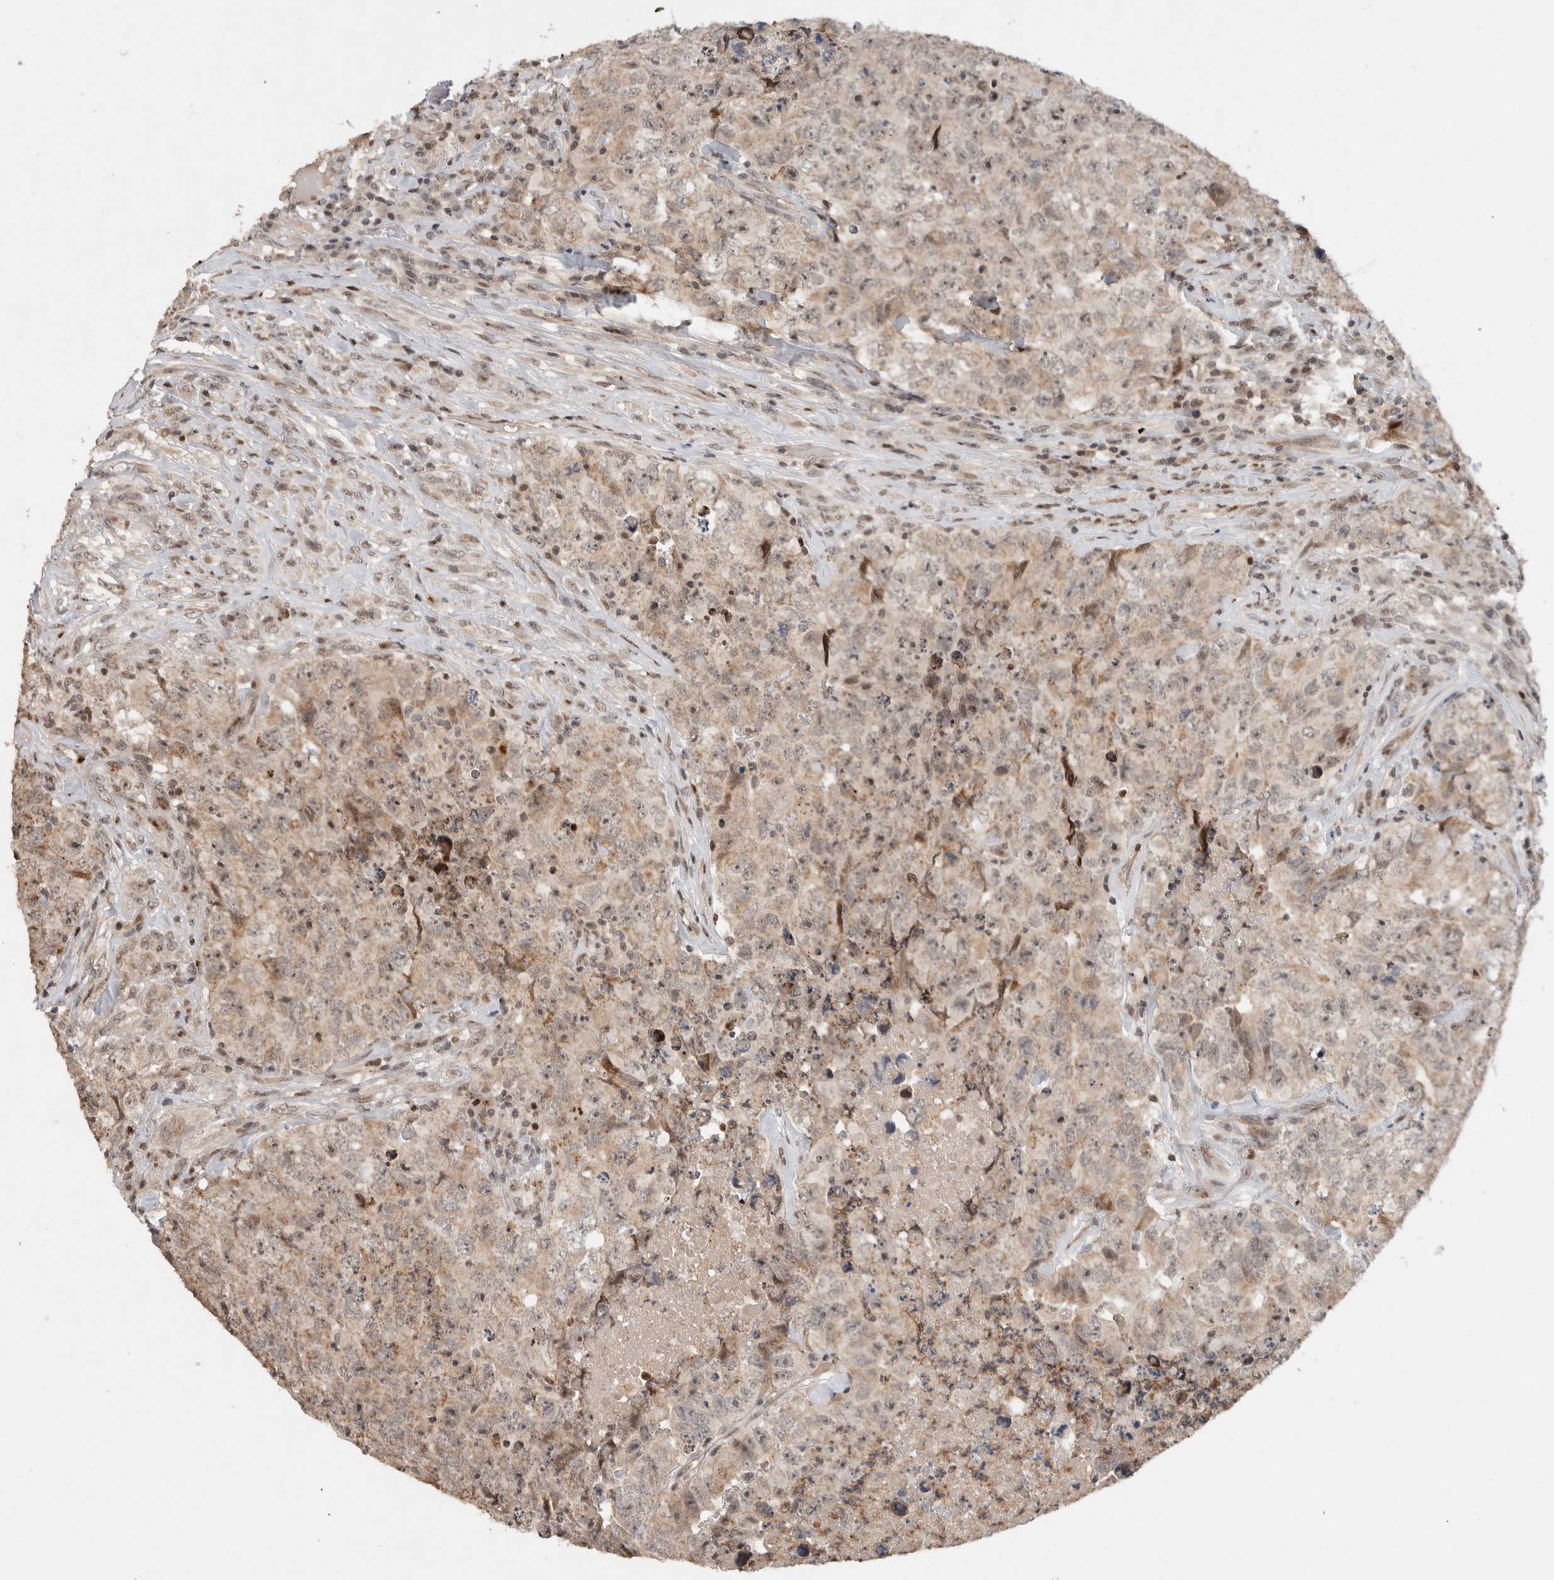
{"staining": {"intensity": "weak", "quantity": "<25%", "location": "nuclear"}, "tissue": "testis cancer", "cell_type": "Tumor cells", "image_type": "cancer", "snomed": [{"axis": "morphology", "description": "Carcinoma, Embryonal, NOS"}, {"axis": "topography", "description": "Testis"}], "caption": "DAB (3,3'-diaminobenzidine) immunohistochemical staining of human testis embryonal carcinoma demonstrates no significant positivity in tumor cells. (DAB immunohistochemistry with hematoxylin counter stain).", "gene": "ZNF521", "patient": {"sex": "male", "age": 32}}